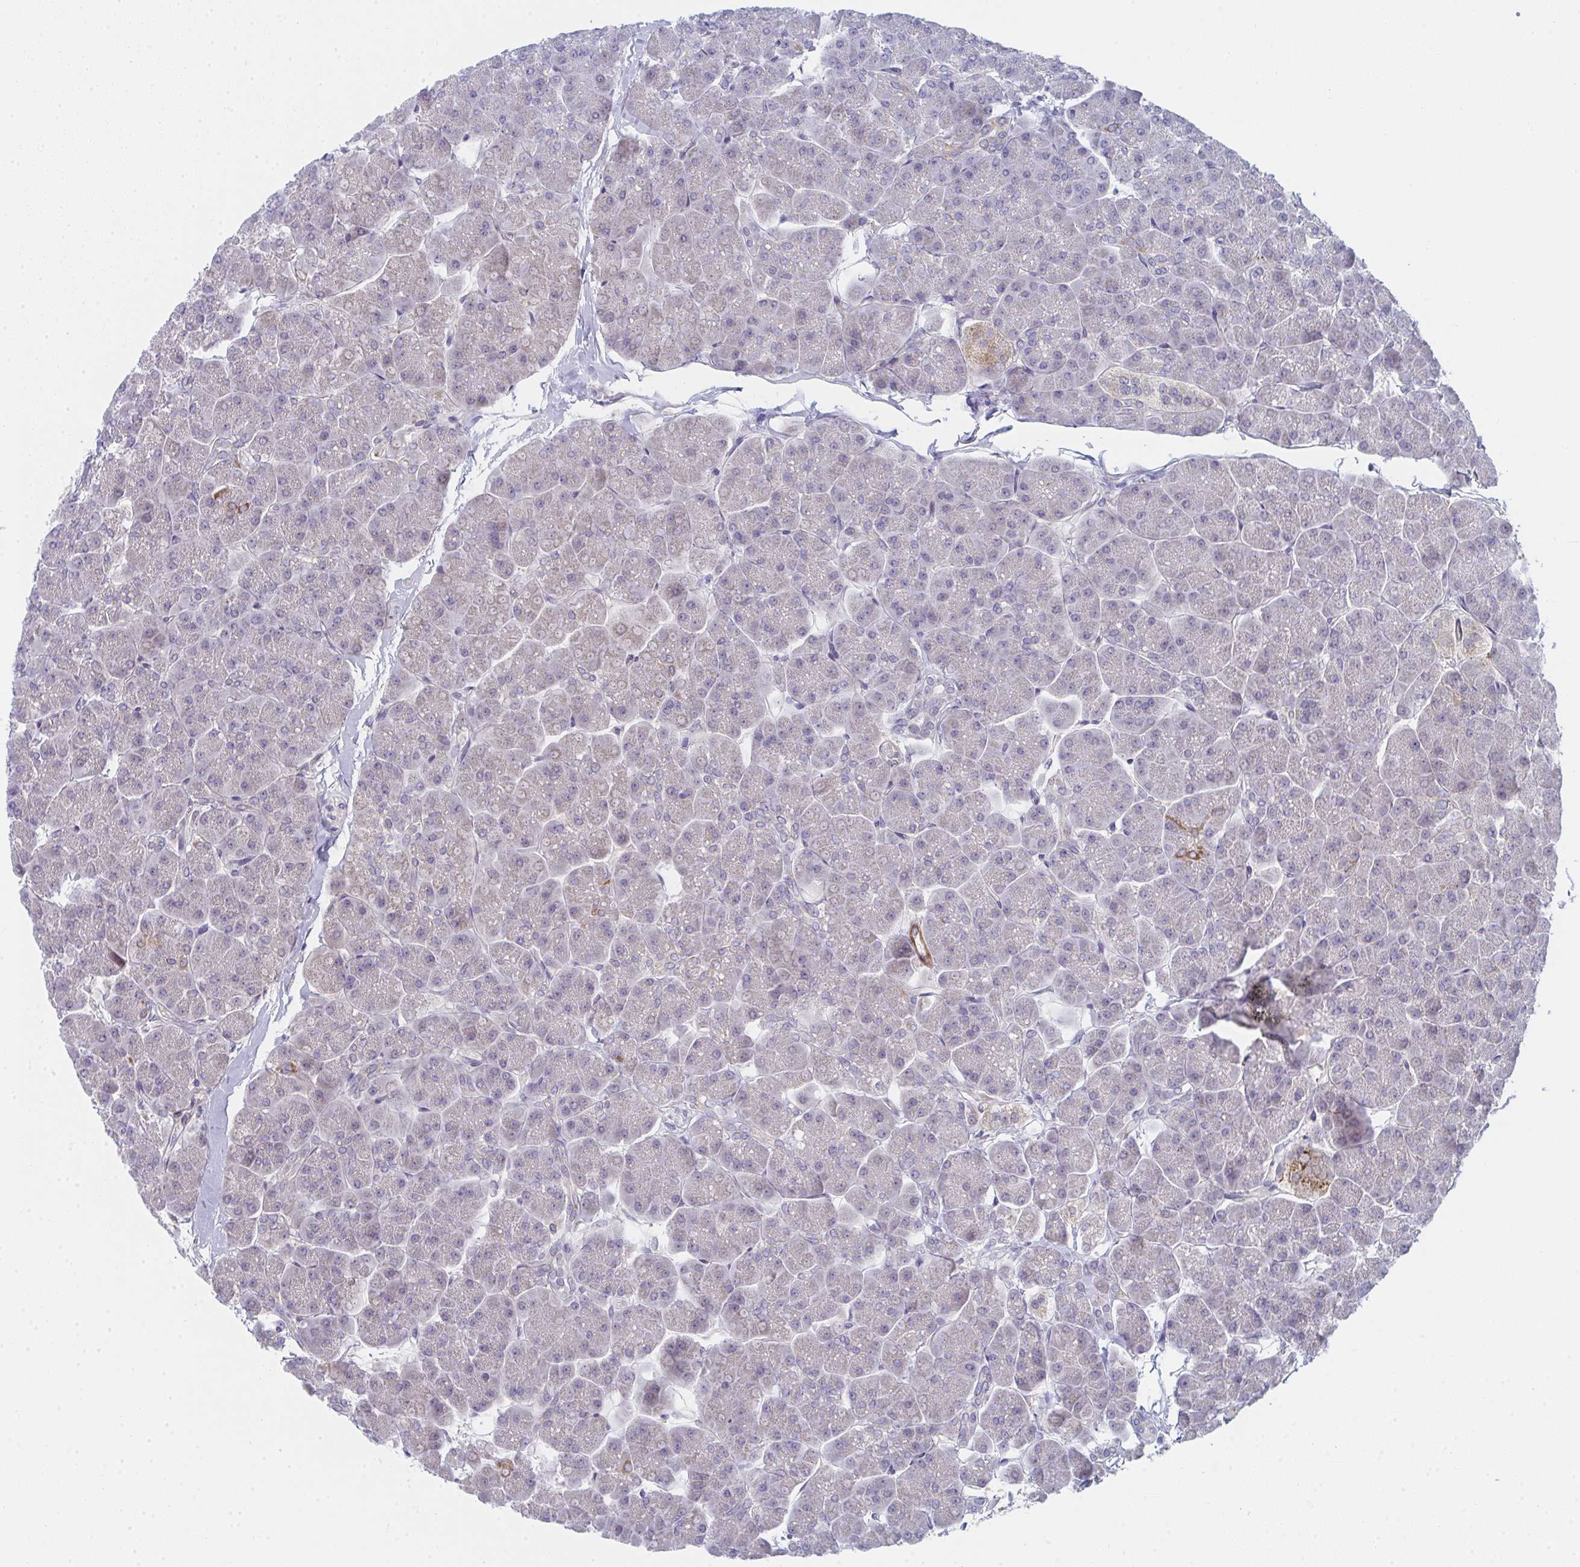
{"staining": {"intensity": "negative", "quantity": "none", "location": "none"}, "tissue": "pancreas", "cell_type": "Exocrine glandular cells", "image_type": "normal", "snomed": [{"axis": "morphology", "description": "Normal tissue, NOS"}, {"axis": "topography", "description": "Pancreas"}, {"axis": "topography", "description": "Peripheral nerve tissue"}], "caption": "Pancreas was stained to show a protein in brown. There is no significant positivity in exocrine glandular cells. (Brightfield microscopy of DAB immunohistochemistry (IHC) at high magnification).", "gene": "VWDE", "patient": {"sex": "male", "age": 54}}